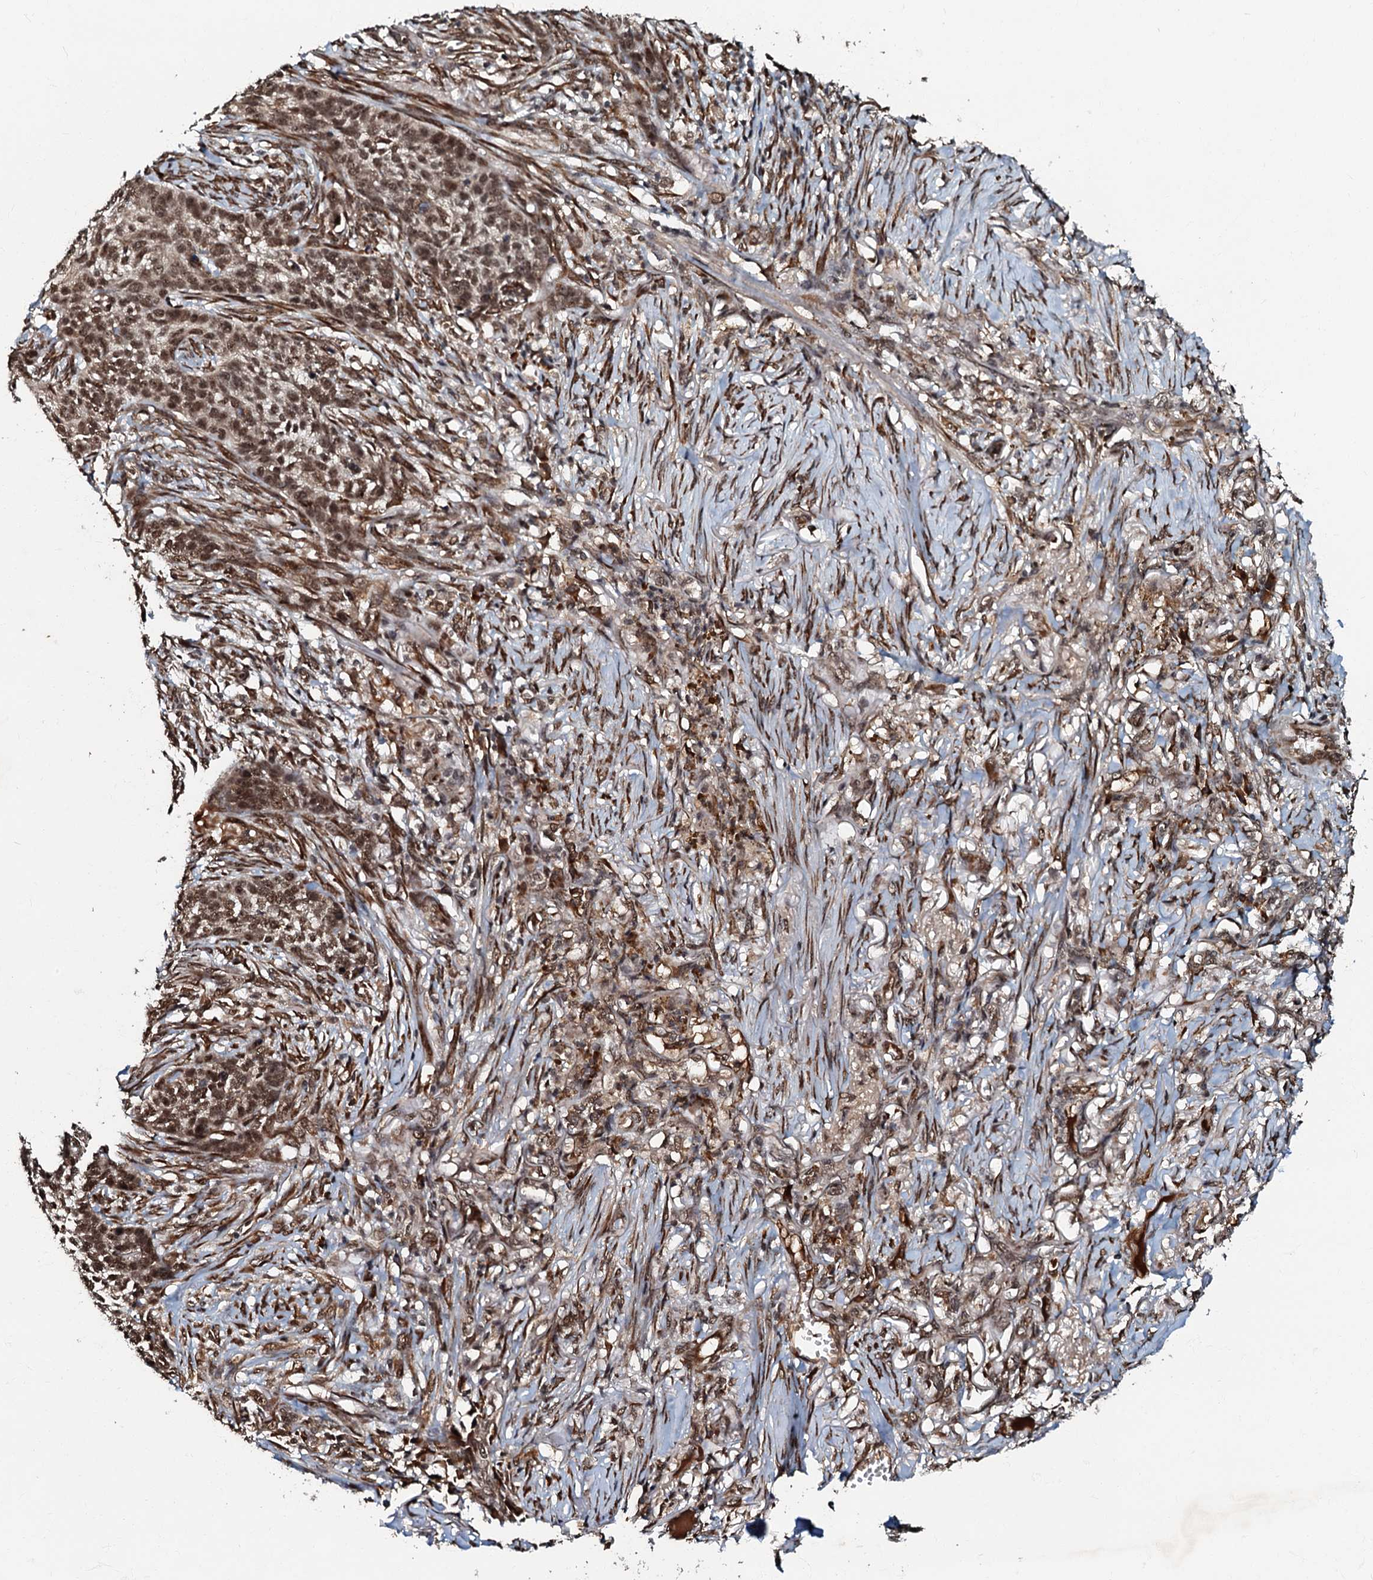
{"staining": {"intensity": "moderate", "quantity": ">75%", "location": "nuclear"}, "tissue": "skin cancer", "cell_type": "Tumor cells", "image_type": "cancer", "snomed": [{"axis": "morphology", "description": "Basal cell carcinoma"}, {"axis": "topography", "description": "Skin"}], "caption": "This photomicrograph displays immunohistochemistry (IHC) staining of human skin basal cell carcinoma, with medium moderate nuclear positivity in about >75% of tumor cells.", "gene": "C18orf32", "patient": {"sex": "male", "age": 85}}